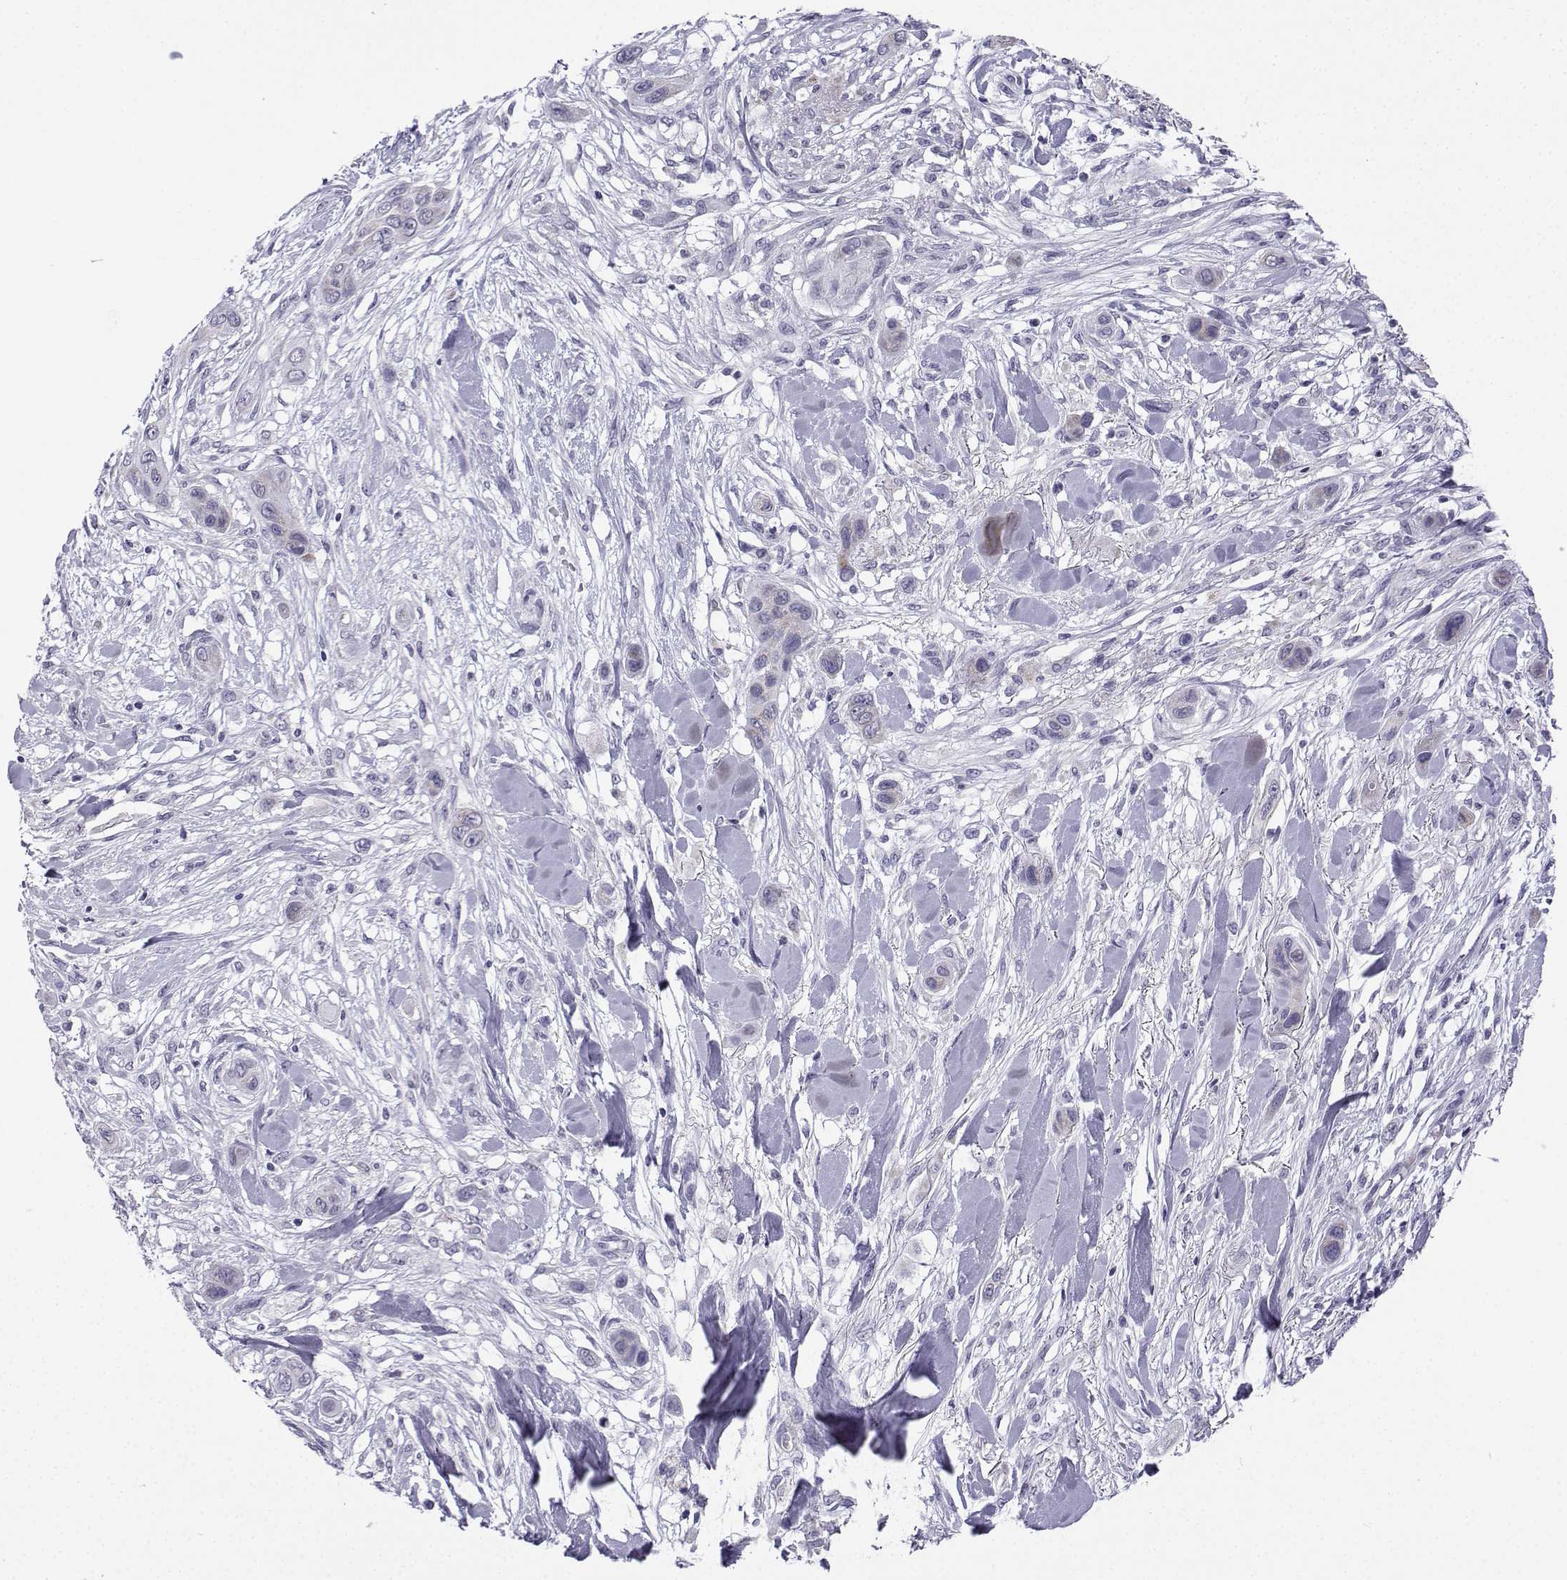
{"staining": {"intensity": "negative", "quantity": "none", "location": "none"}, "tissue": "skin cancer", "cell_type": "Tumor cells", "image_type": "cancer", "snomed": [{"axis": "morphology", "description": "Squamous cell carcinoma, NOS"}, {"axis": "topography", "description": "Skin"}], "caption": "Tumor cells are negative for protein expression in human skin squamous cell carcinoma.", "gene": "ACRBP", "patient": {"sex": "male", "age": 79}}